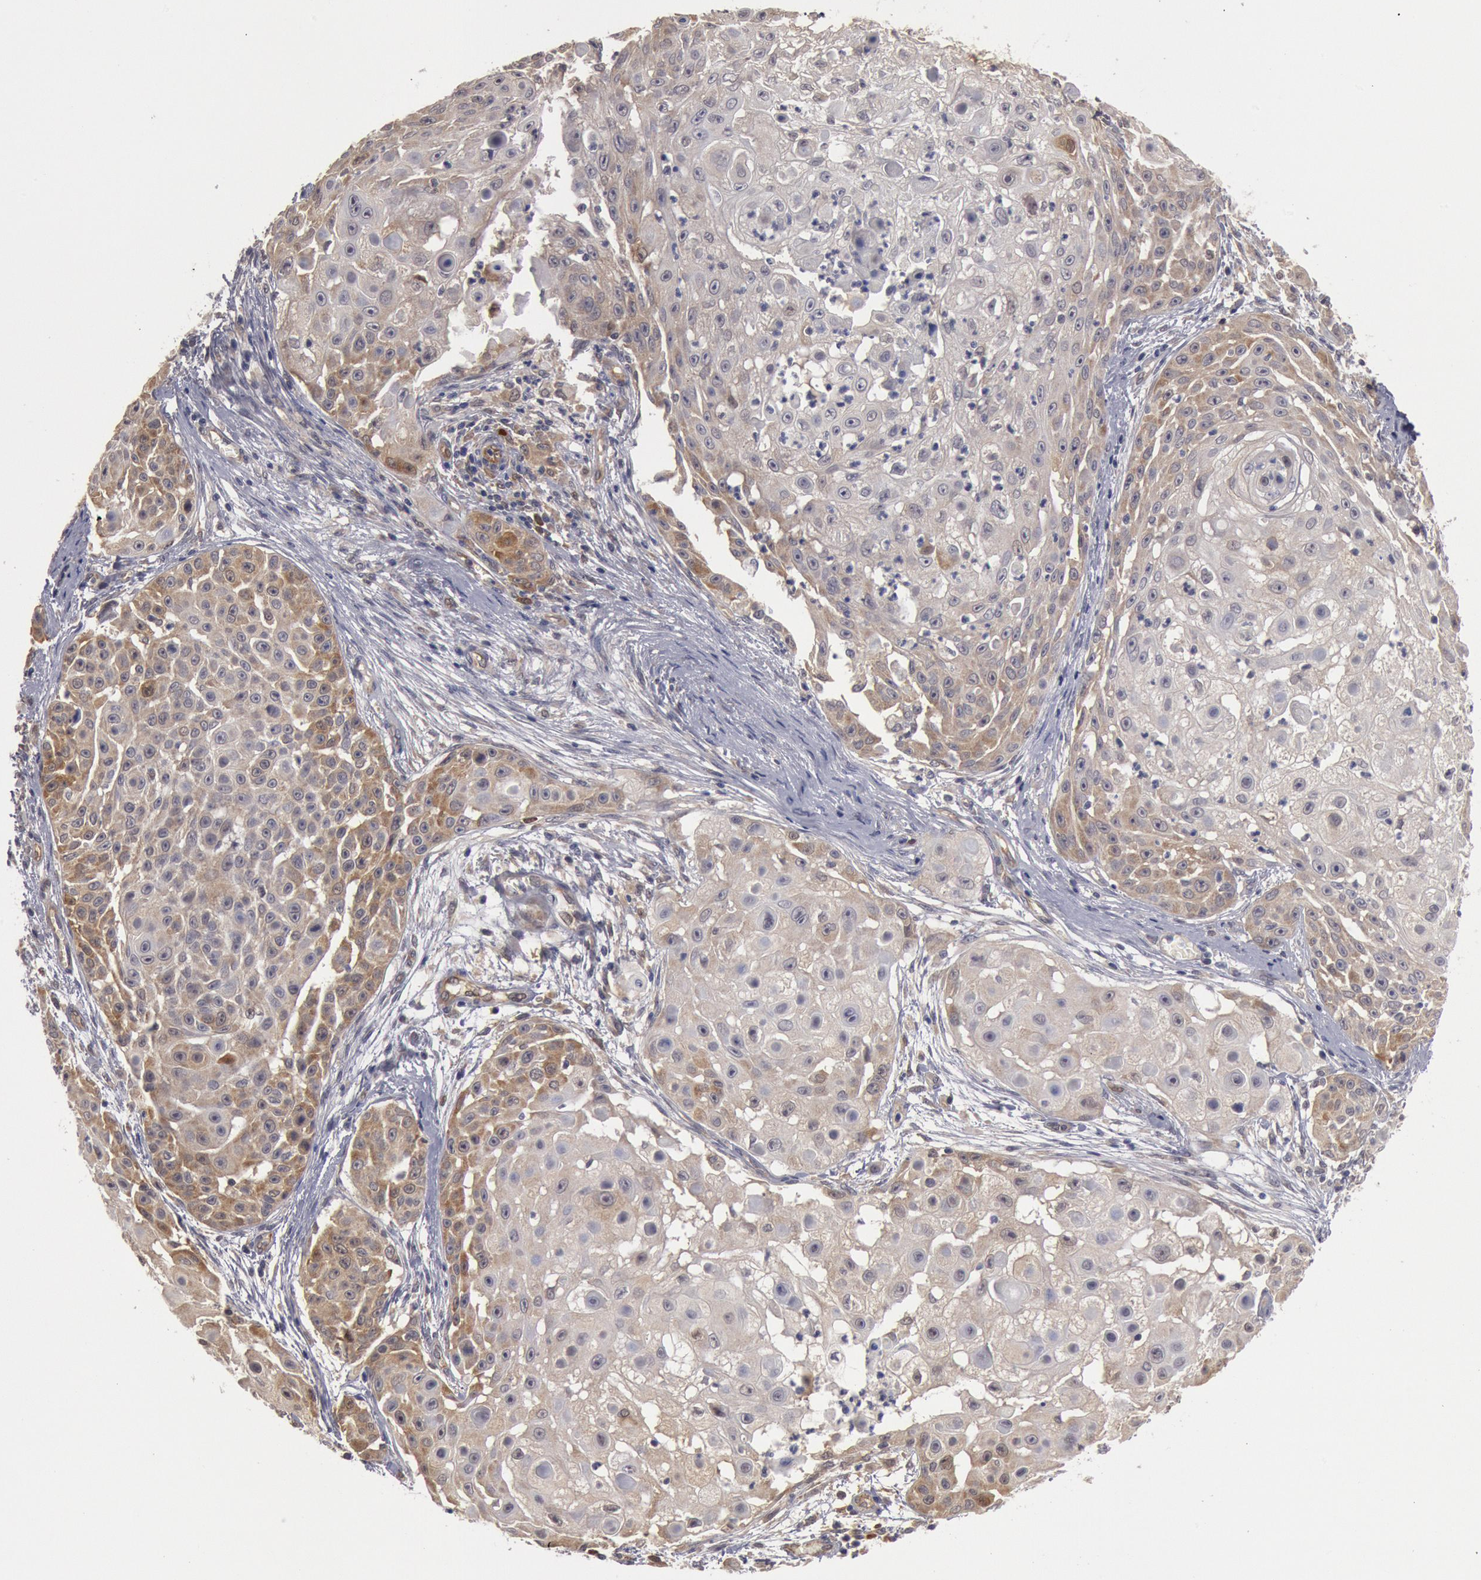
{"staining": {"intensity": "weak", "quantity": "<25%", "location": "cytoplasmic/membranous"}, "tissue": "skin cancer", "cell_type": "Tumor cells", "image_type": "cancer", "snomed": [{"axis": "morphology", "description": "Squamous cell carcinoma, NOS"}, {"axis": "topography", "description": "Skin"}], "caption": "Immunohistochemistry (IHC) image of human squamous cell carcinoma (skin) stained for a protein (brown), which reveals no expression in tumor cells.", "gene": "DNAJA1", "patient": {"sex": "female", "age": 57}}